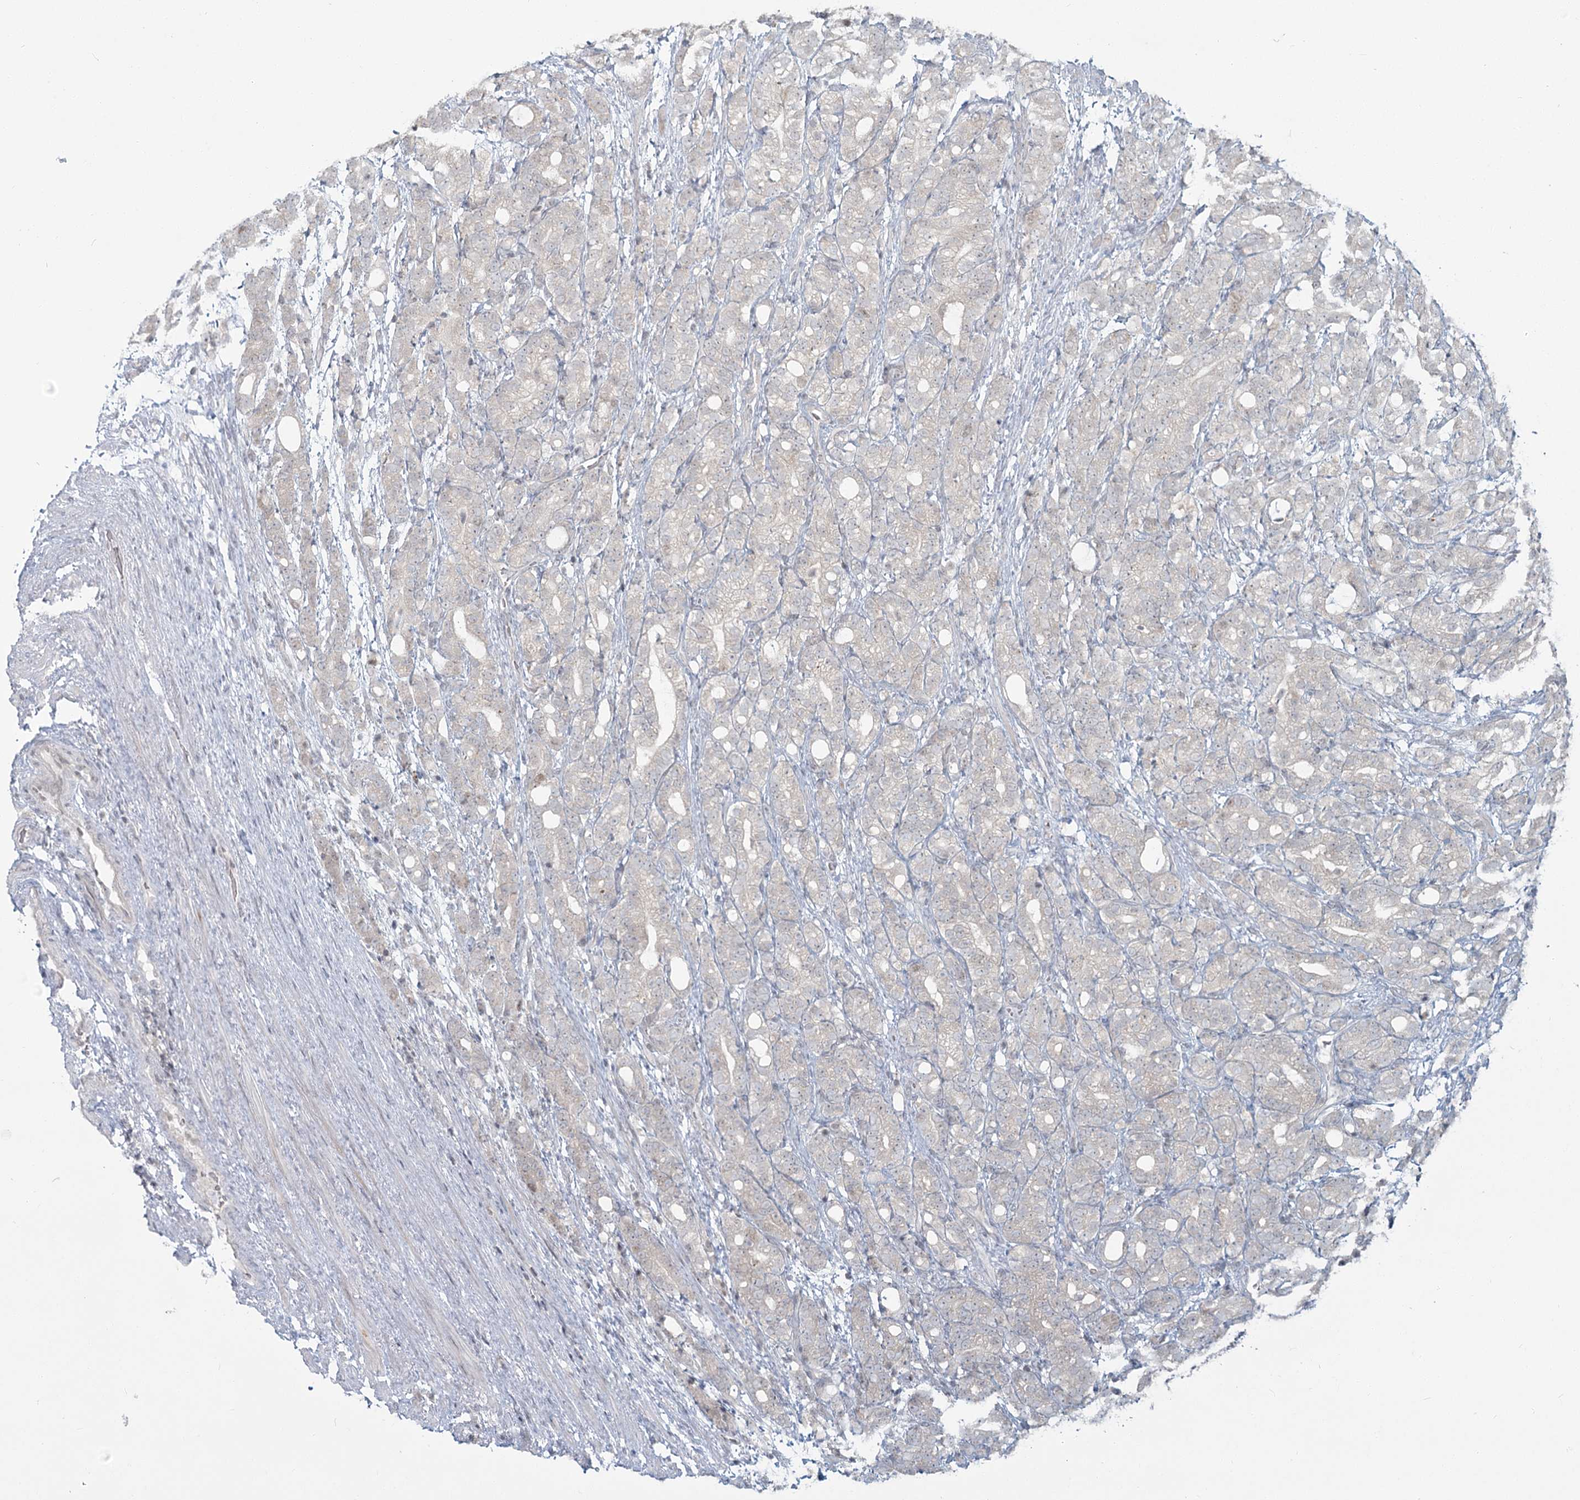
{"staining": {"intensity": "negative", "quantity": "none", "location": "none"}, "tissue": "prostate cancer", "cell_type": "Tumor cells", "image_type": "cancer", "snomed": [{"axis": "morphology", "description": "Adenocarcinoma, High grade"}, {"axis": "topography", "description": "Prostate"}], "caption": "Immunohistochemistry (IHC) micrograph of neoplastic tissue: prostate cancer stained with DAB demonstrates no significant protein expression in tumor cells.", "gene": "R3HCC1L", "patient": {"sex": "male", "age": 57}}